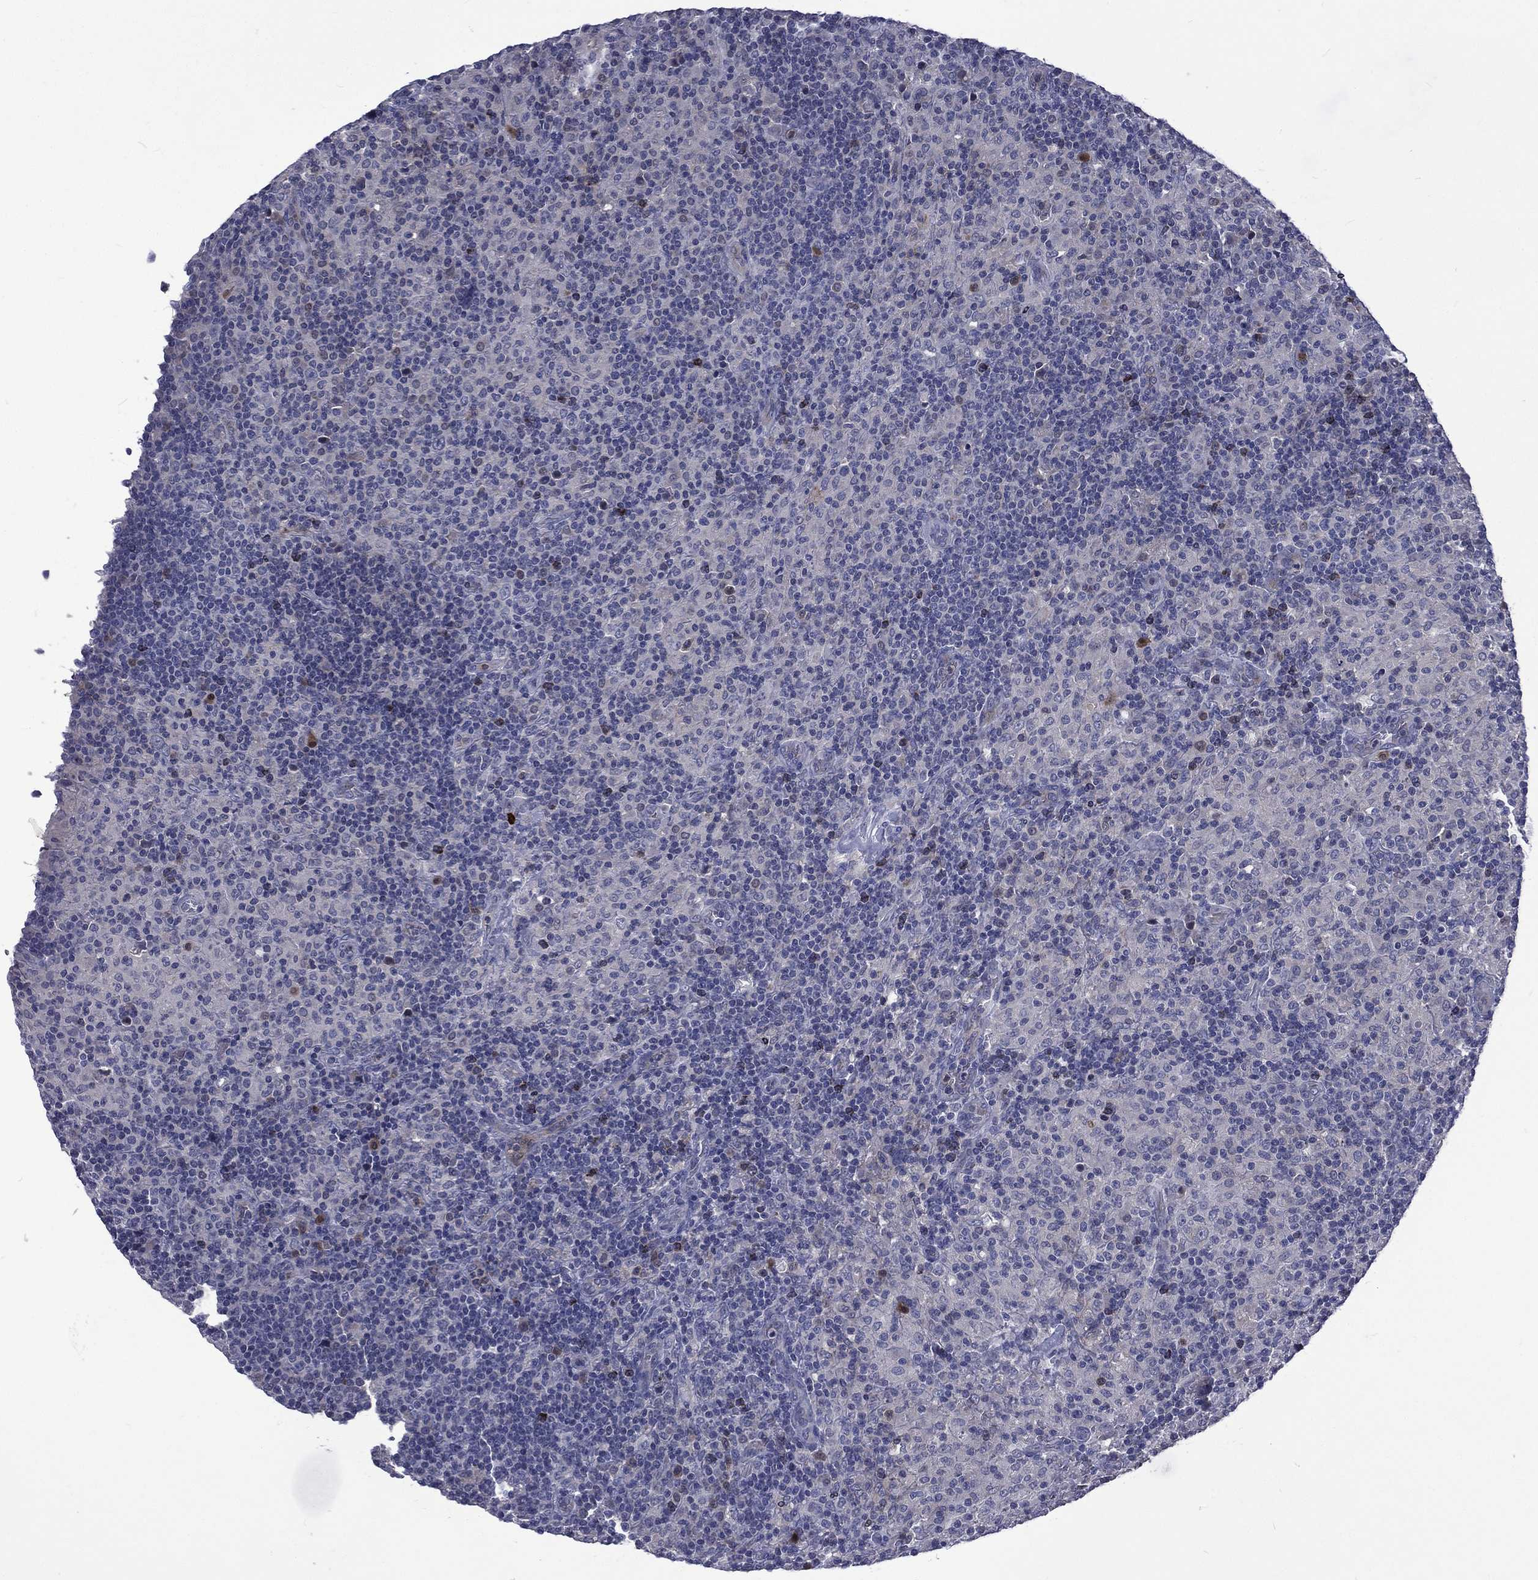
{"staining": {"intensity": "negative", "quantity": "none", "location": "none"}, "tissue": "lymphoma", "cell_type": "Tumor cells", "image_type": "cancer", "snomed": [{"axis": "morphology", "description": "Hodgkin's disease, NOS"}, {"axis": "topography", "description": "Lymph node"}], "caption": "IHC photomicrograph of lymphoma stained for a protein (brown), which shows no staining in tumor cells.", "gene": "CA12", "patient": {"sex": "male", "age": 70}}